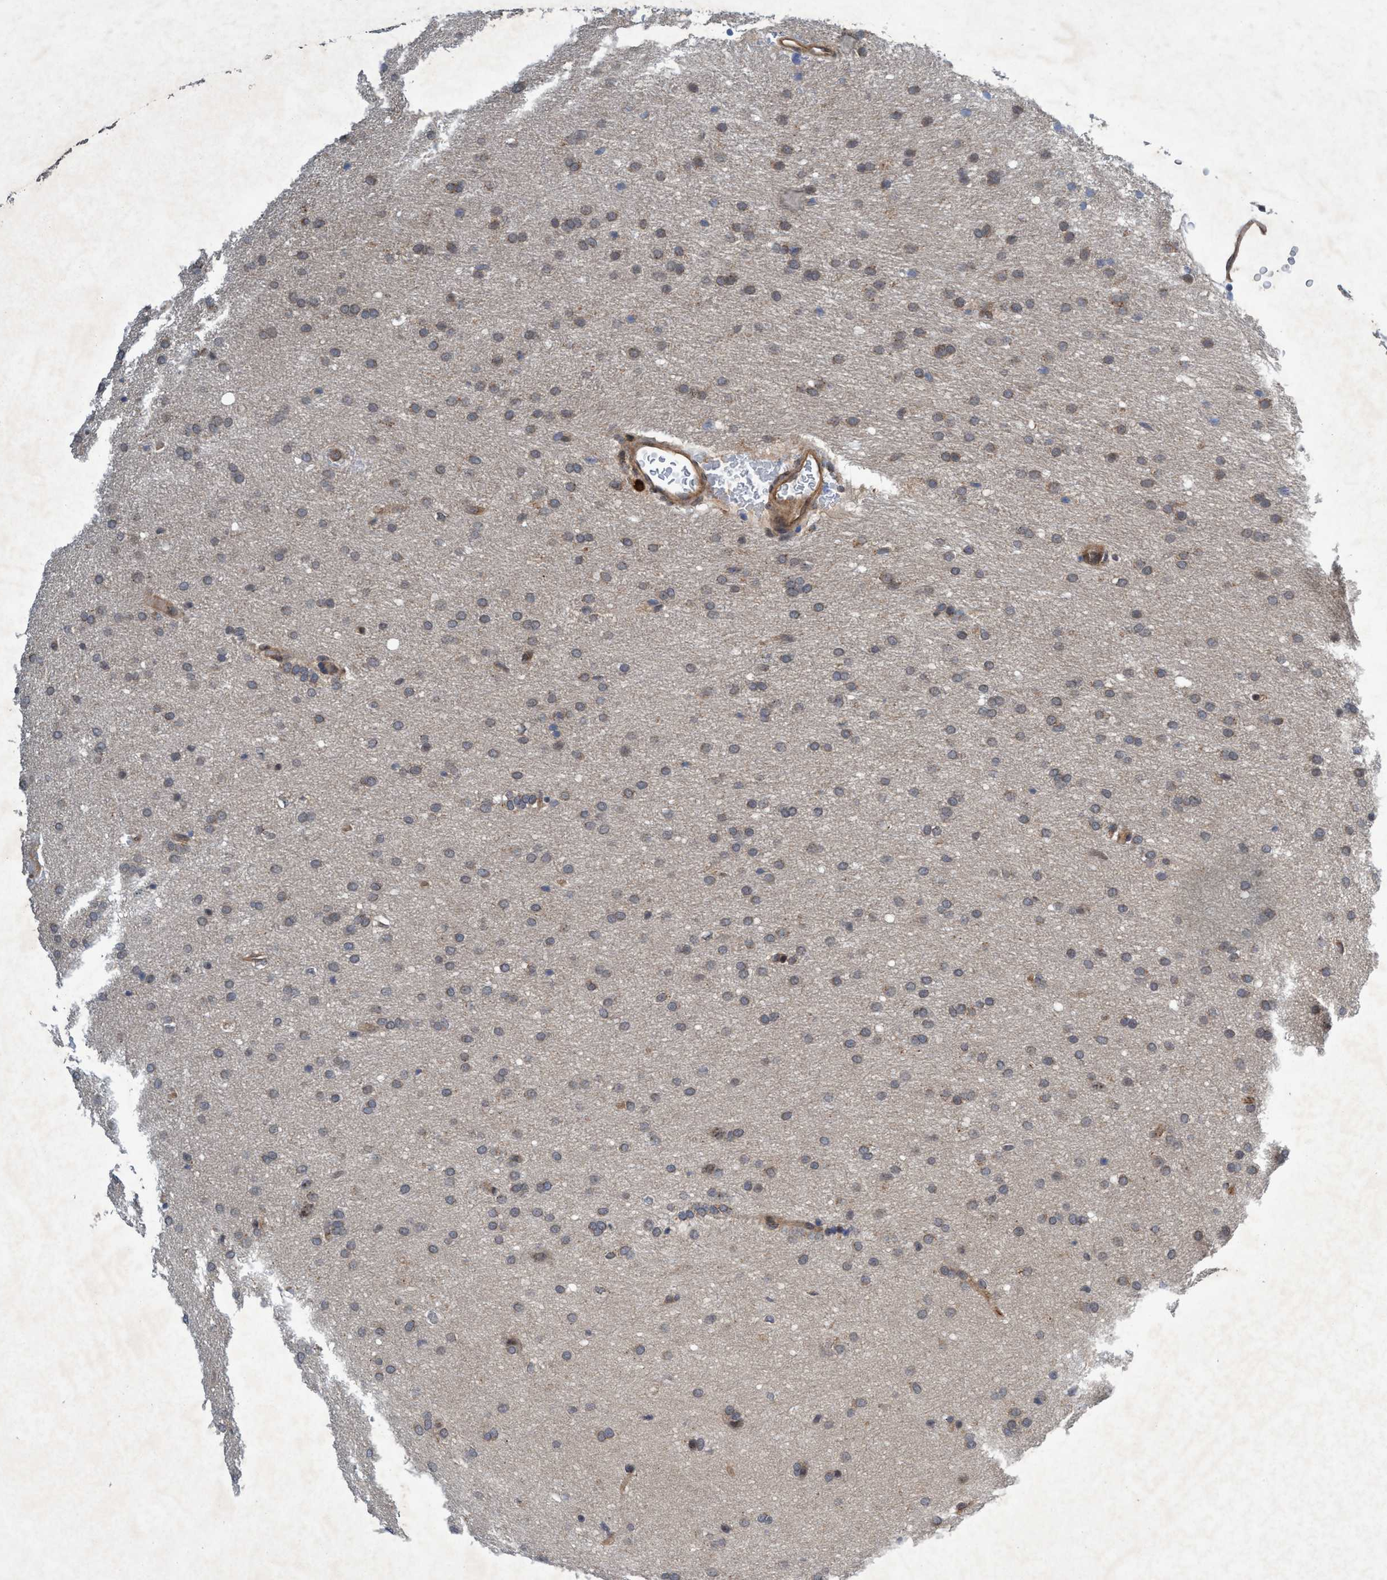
{"staining": {"intensity": "weak", "quantity": "25%-75%", "location": "cytoplasmic/membranous"}, "tissue": "glioma", "cell_type": "Tumor cells", "image_type": "cancer", "snomed": [{"axis": "morphology", "description": "Glioma, malignant, Low grade"}, {"axis": "topography", "description": "Brain"}], "caption": "Immunohistochemistry histopathology image of neoplastic tissue: human glioma stained using IHC reveals low levels of weak protein expression localized specifically in the cytoplasmic/membranous of tumor cells, appearing as a cytoplasmic/membranous brown color.", "gene": "TRIM65", "patient": {"sex": "female", "age": 37}}